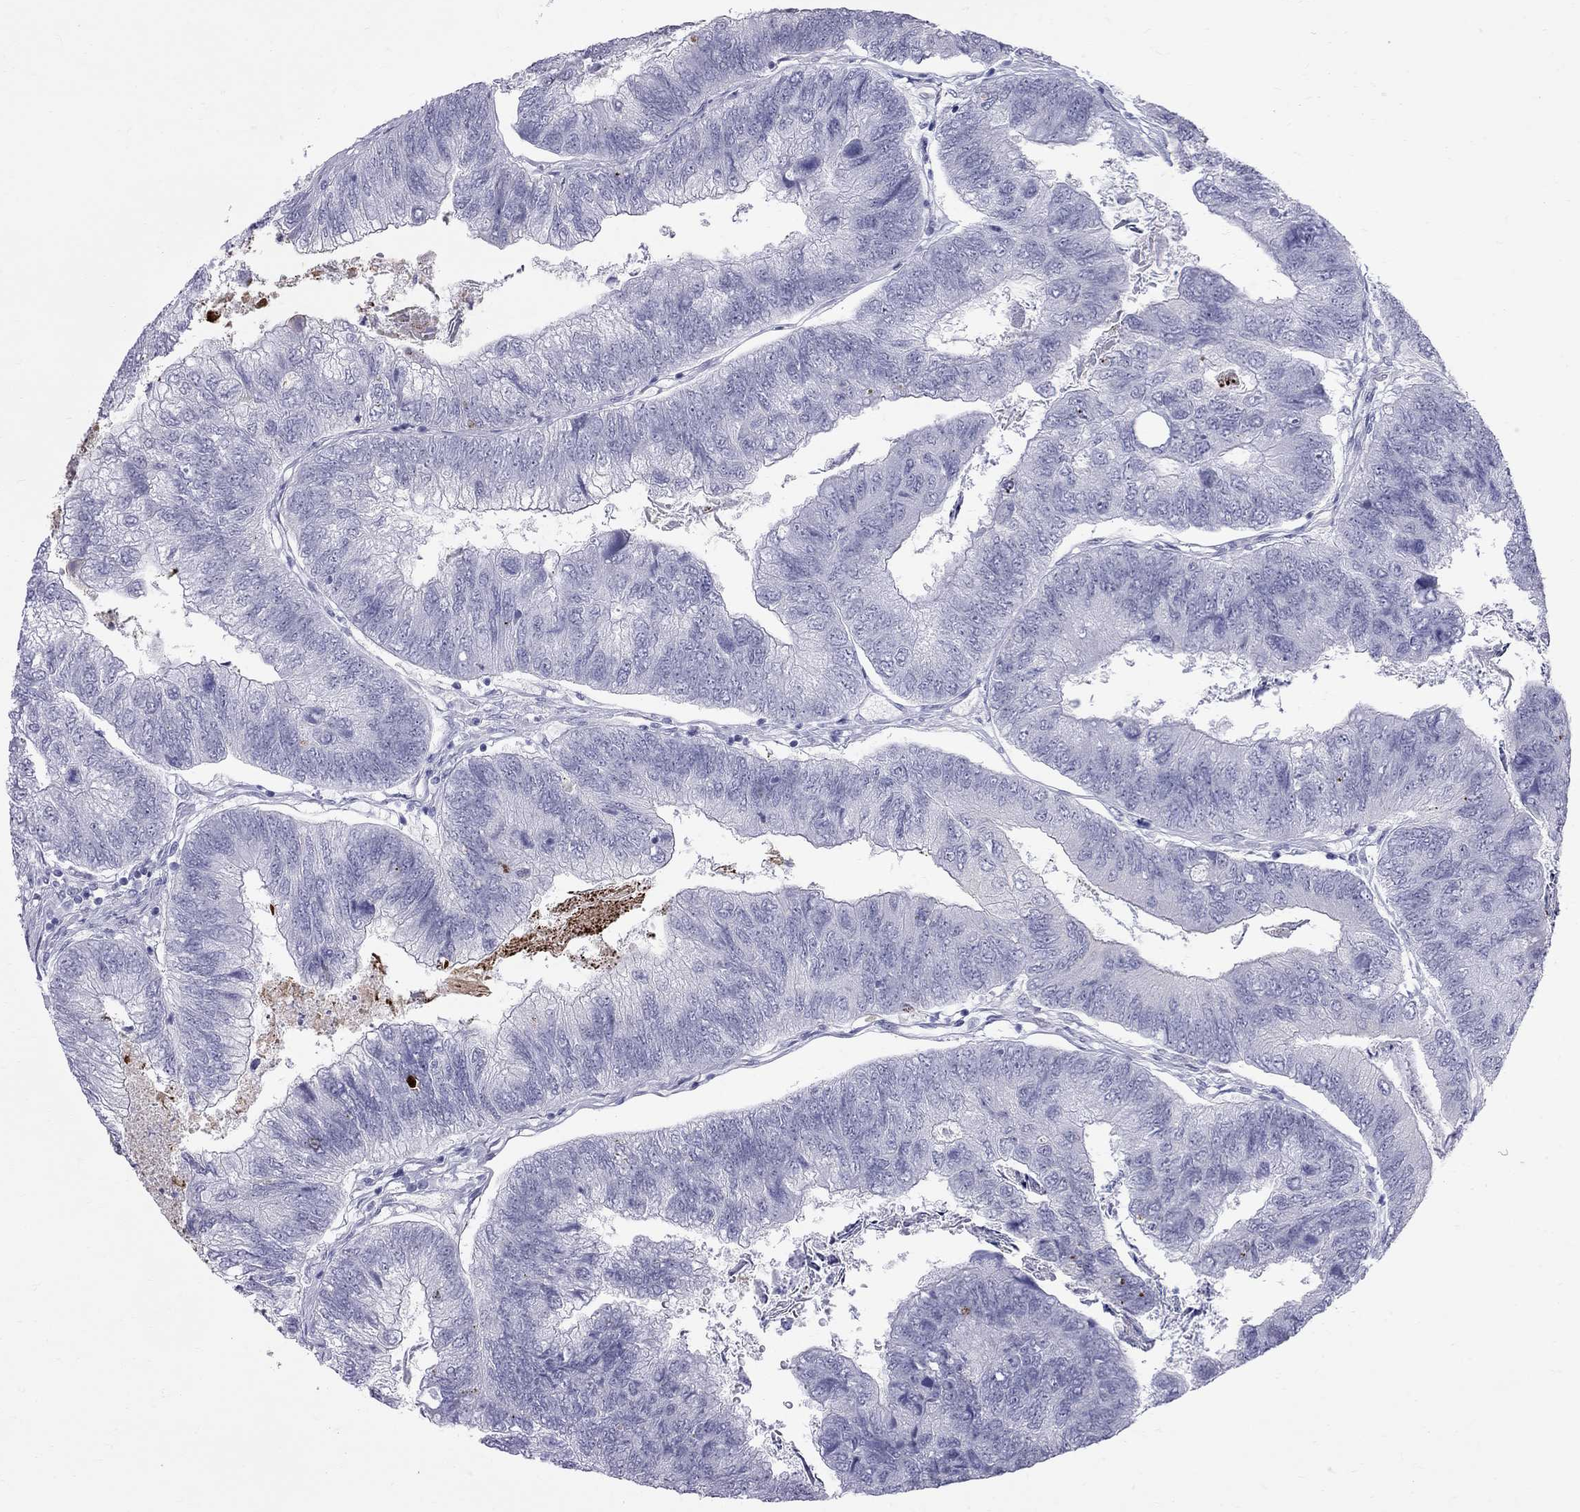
{"staining": {"intensity": "negative", "quantity": "none", "location": "none"}, "tissue": "colorectal cancer", "cell_type": "Tumor cells", "image_type": "cancer", "snomed": [{"axis": "morphology", "description": "Adenocarcinoma, NOS"}, {"axis": "topography", "description": "Colon"}], "caption": "Immunohistochemical staining of human colorectal adenocarcinoma exhibits no significant staining in tumor cells. (DAB IHC with hematoxylin counter stain).", "gene": "MUC15", "patient": {"sex": "female", "age": 67}}